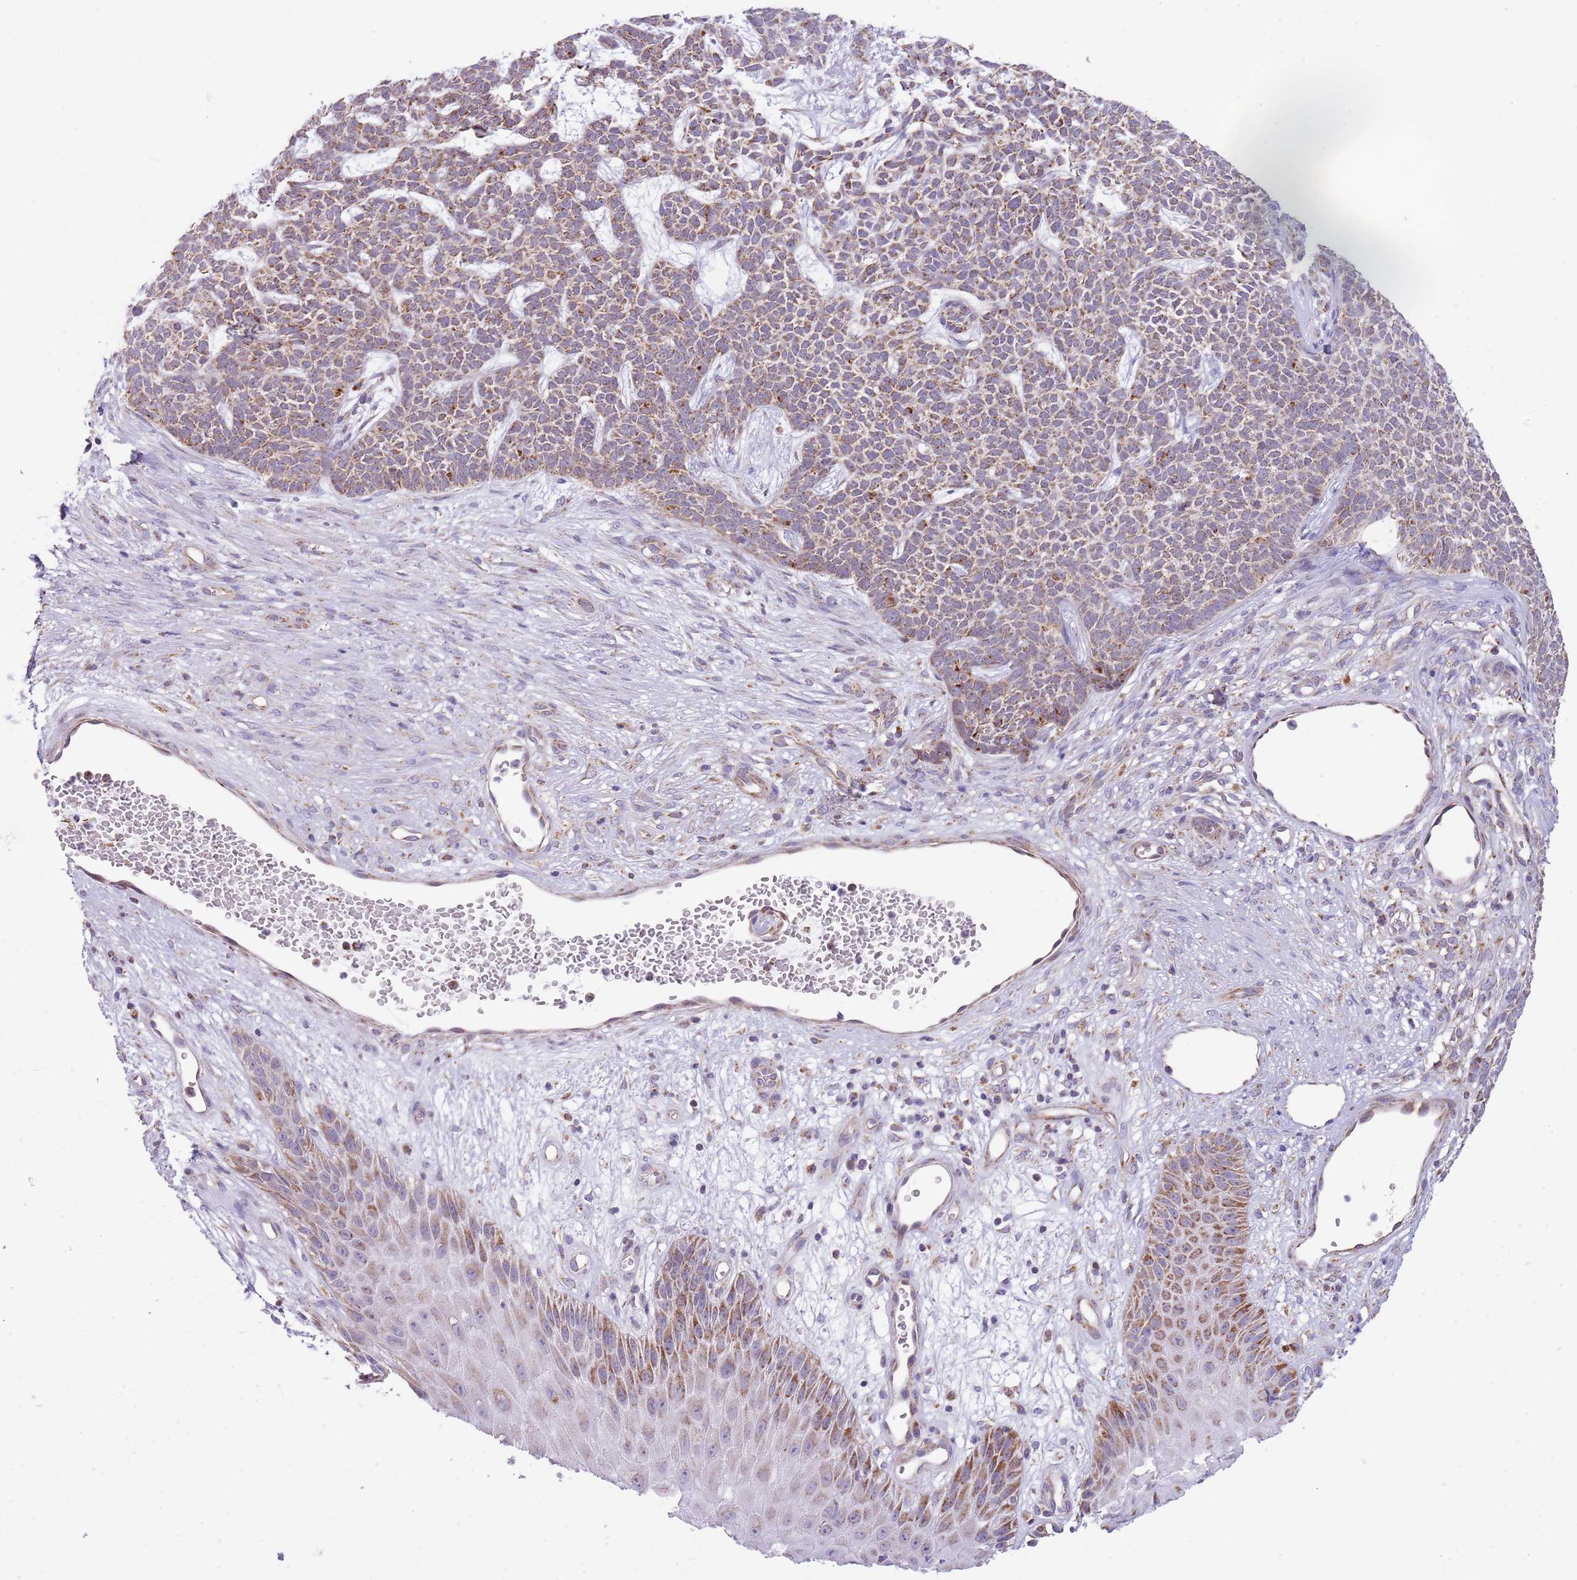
{"staining": {"intensity": "moderate", "quantity": ">75%", "location": "cytoplasmic/membranous"}, "tissue": "skin cancer", "cell_type": "Tumor cells", "image_type": "cancer", "snomed": [{"axis": "morphology", "description": "Basal cell carcinoma"}, {"axis": "topography", "description": "Skin"}], "caption": "This is a micrograph of immunohistochemistry staining of basal cell carcinoma (skin), which shows moderate positivity in the cytoplasmic/membranous of tumor cells.", "gene": "LHX6", "patient": {"sex": "female", "age": 84}}